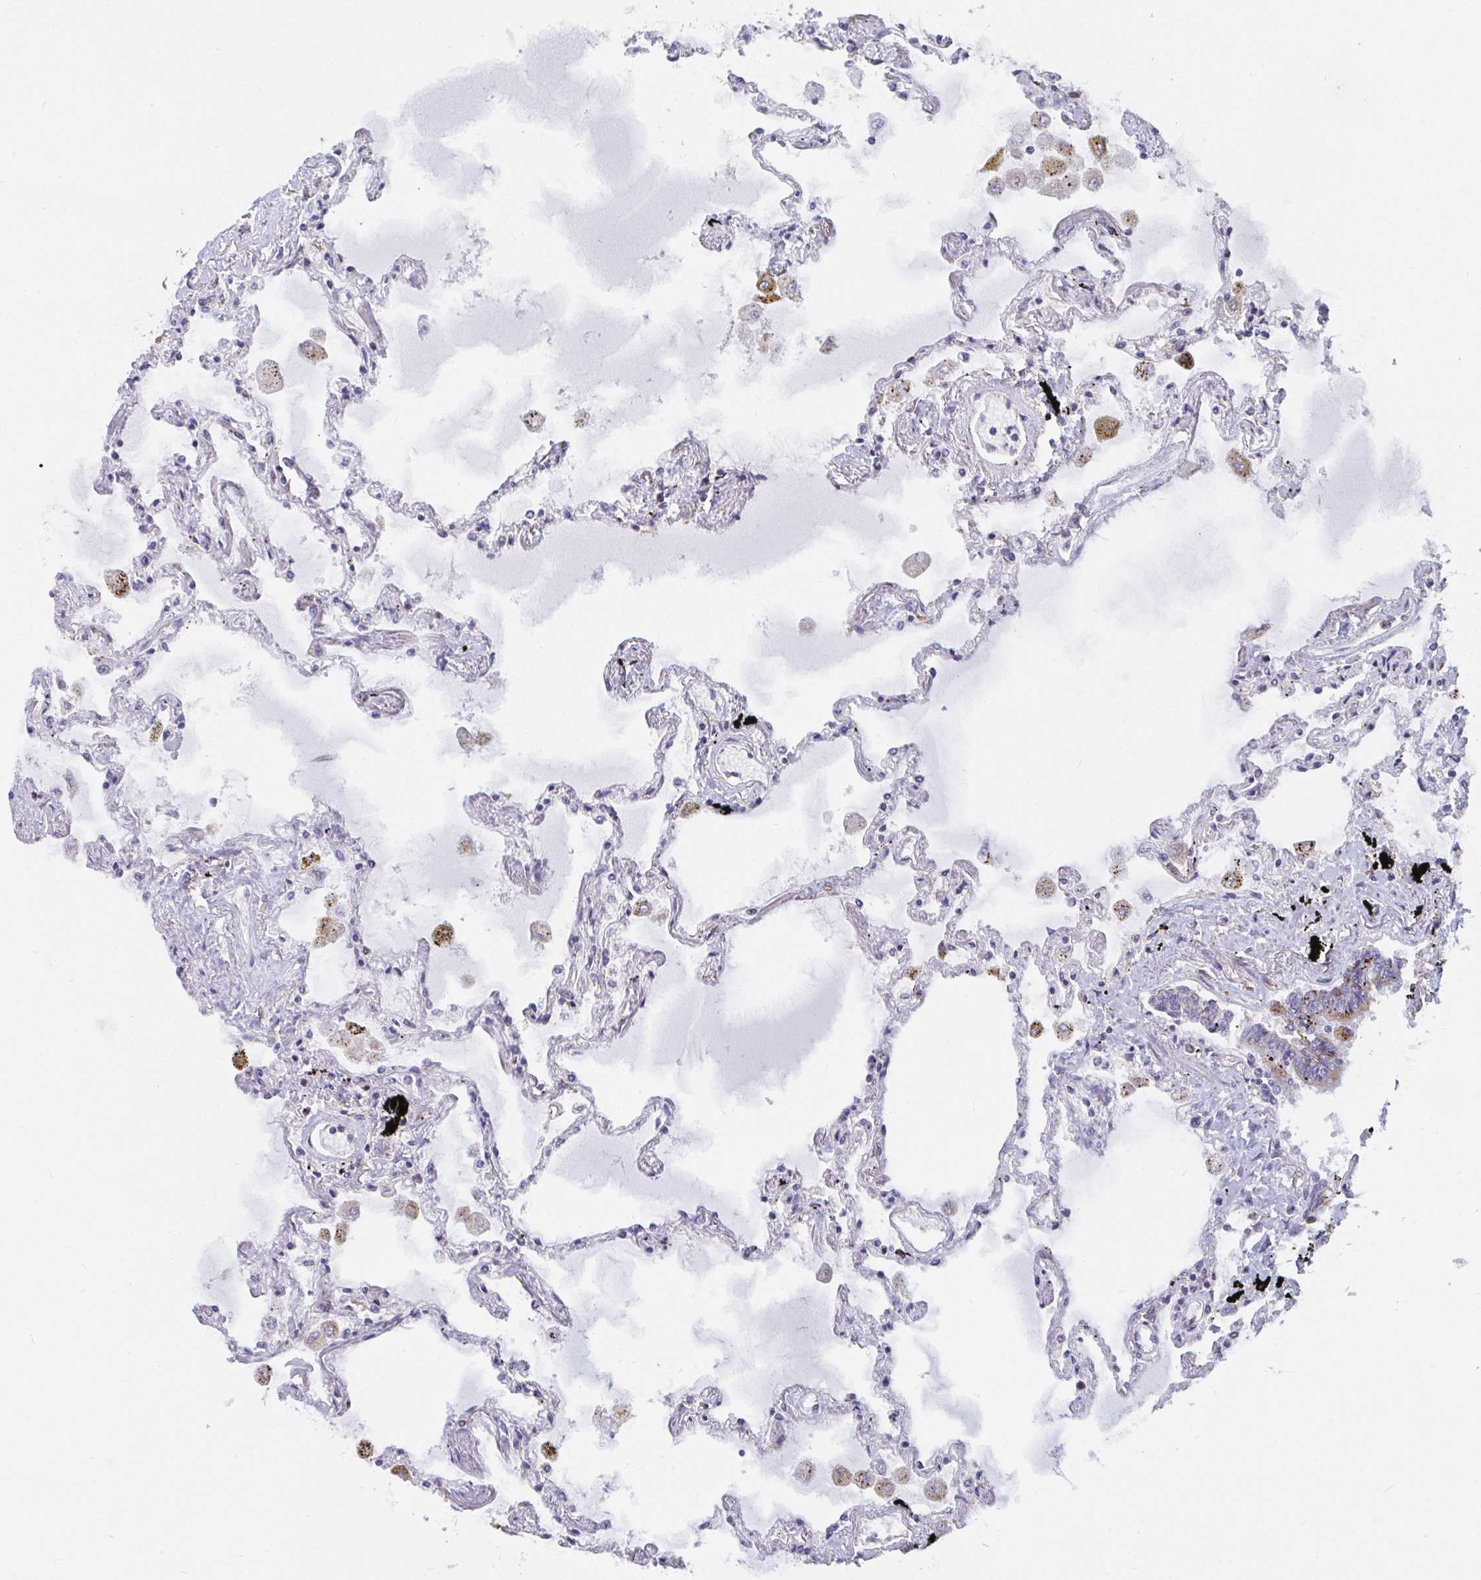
{"staining": {"intensity": "negative", "quantity": "none", "location": "none"}, "tissue": "lung", "cell_type": "Alveolar cells", "image_type": "normal", "snomed": [{"axis": "morphology", "description": "Normal tissue, NOS"}, {"axis": "morphology", "description": "Adenocarcinoma, NOS"}, {"axis": "topography", "description": "Cartilage tissue"}, {"axis": "topography", "description": "Lung"}], "caption": "Lung stained for a protein using IHC shows no staining alveolar cells.", "gene": "ELAVL1", "patient": {"sex": "female", "age": 67}}